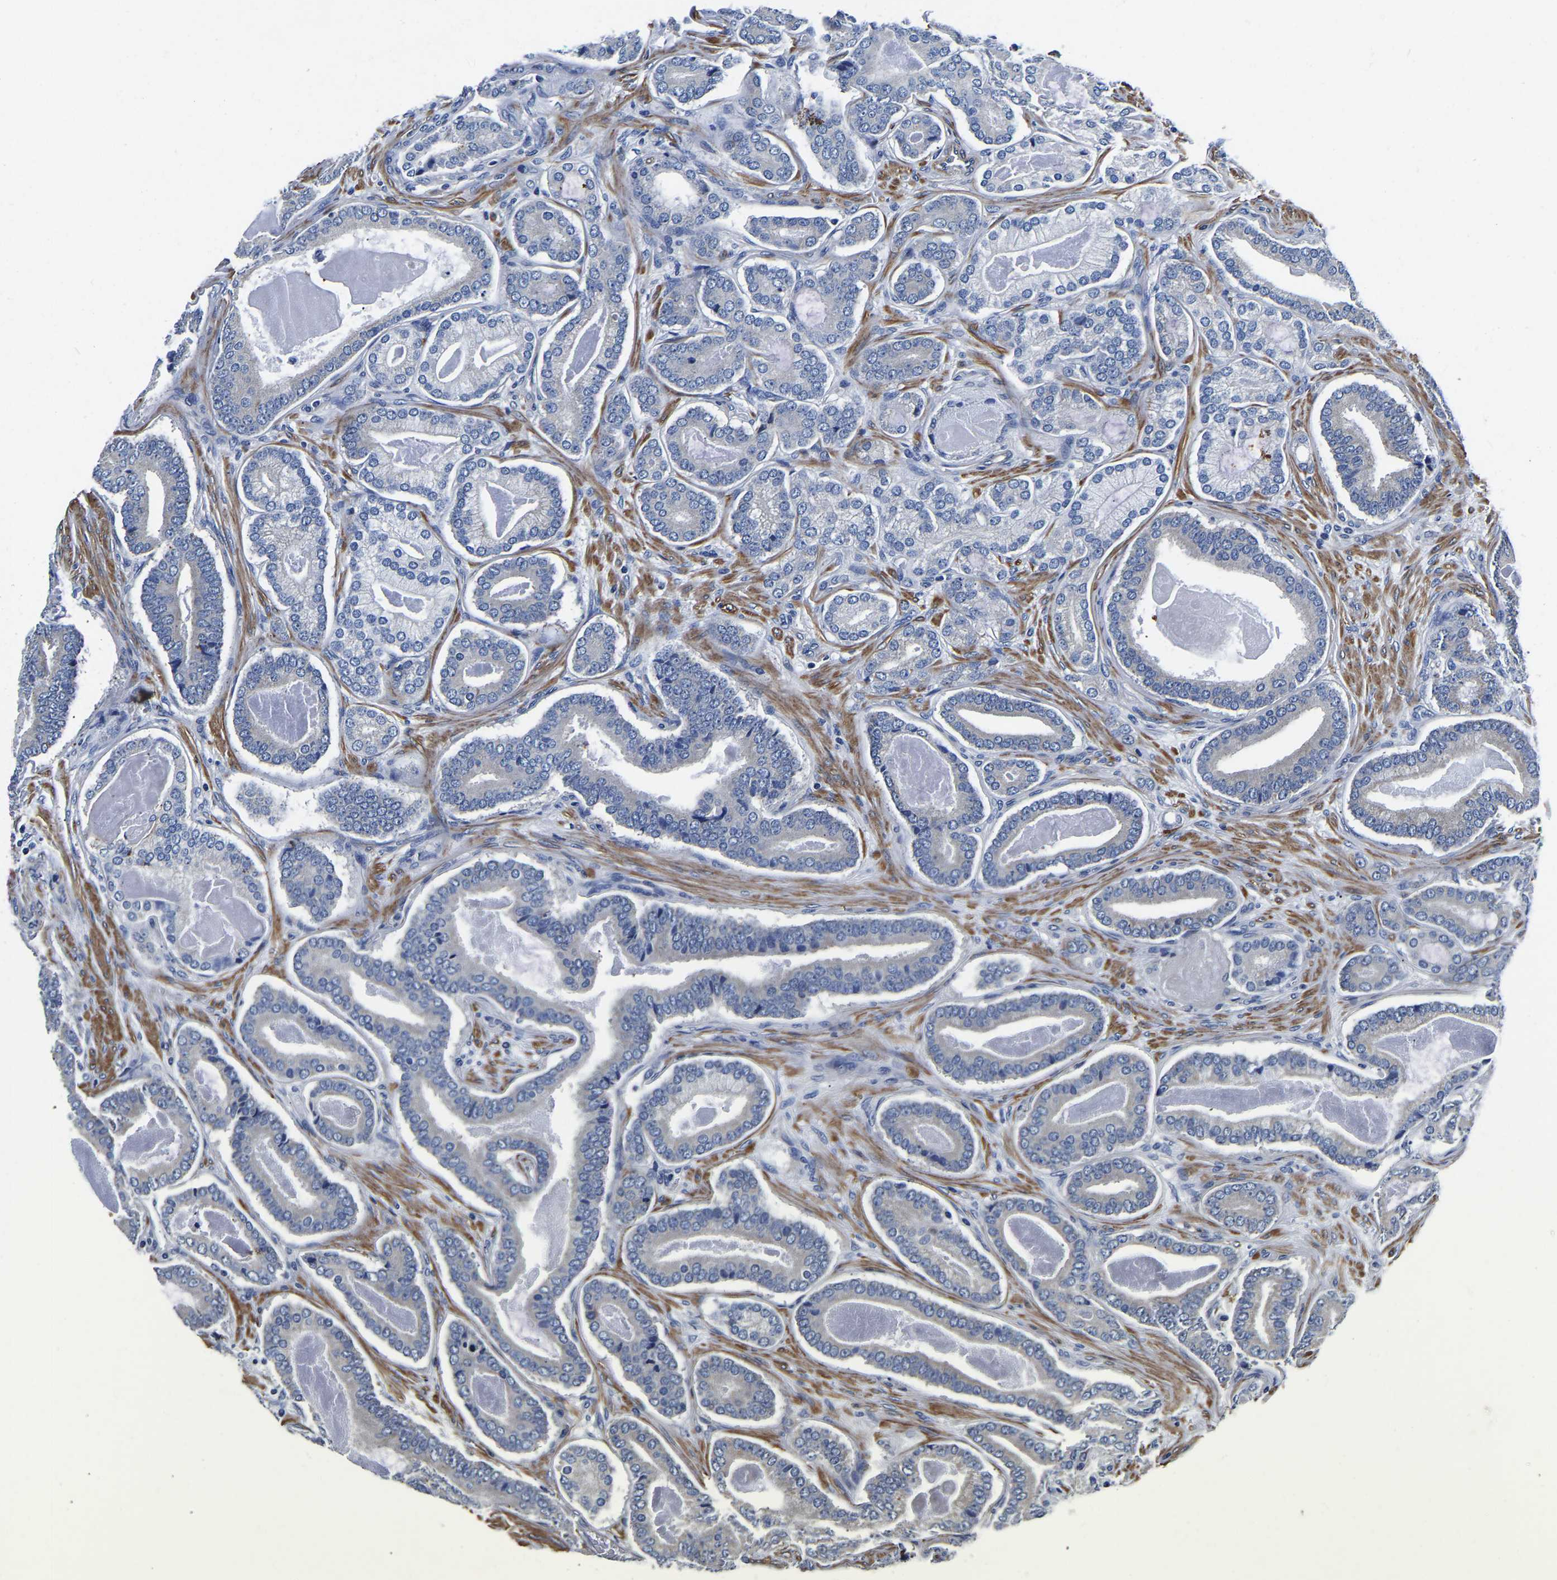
{"staining": {"intensity": "negative", "quantity": "none", "location": "none"}, "tissue": "prostate cancer", "cell_type": "Tumor cells", "image_type": "cancer", "snomed": [{"axis": "morphology", "description": "Adenocarcinoma, High grade"}, {"axis": "topography", "description": "Prostate"}], "caption": "Immunohistochemistry (IHC) of human prostate adenocarcinoma (high-grade) reveals no expression in tumor cells. (Brightfield microscopy of DAB (3,3'-diaminobenzidine) immunohistochemistry (IHC) at high magnification).", "gene": "KCTD17", "patient": {"sex": "male", "age": 60}}